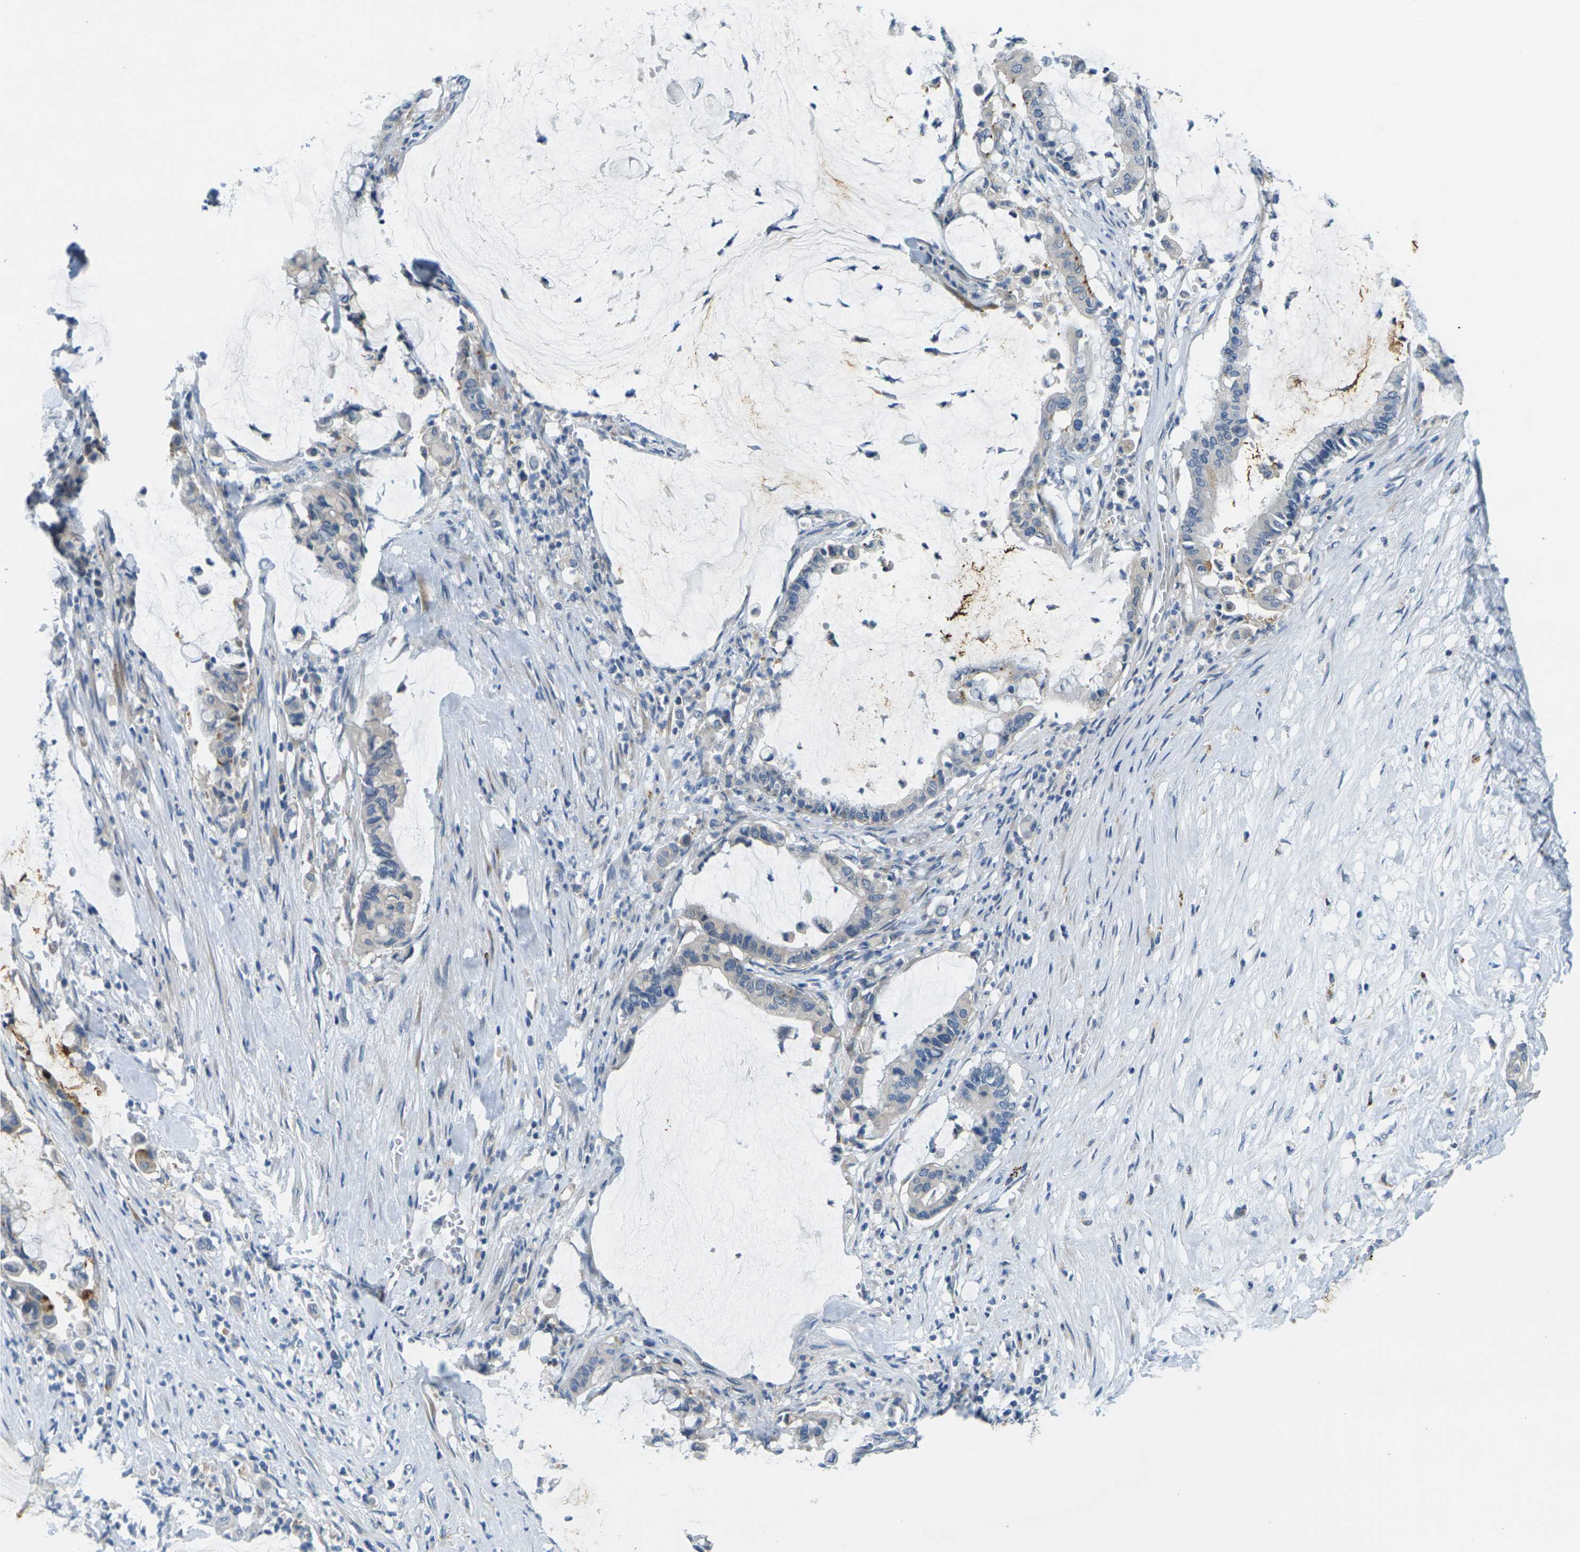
{"staining": {"intensity": "negative", "quantity": "none", "location": "none"}, "tissue": "pancreatic cancer", "cell_type": "Tumor cells", "image_type": "cancer", "snomed": [{"axis": "morphology", "description": "Adenocarcinoma, NOS"}, {"axis": "topography", "description": "Pancreas"}], "caption": "This micrograph is of pancreatic adenocarcinoma stained with immunohistochemistry (IHC) to label a protein in brown with the nuclei are counter-stained blue. There is no expression in tumor cells.", "gene": "CYP2C8", "patient": {"sex": "male", "age": 41}}